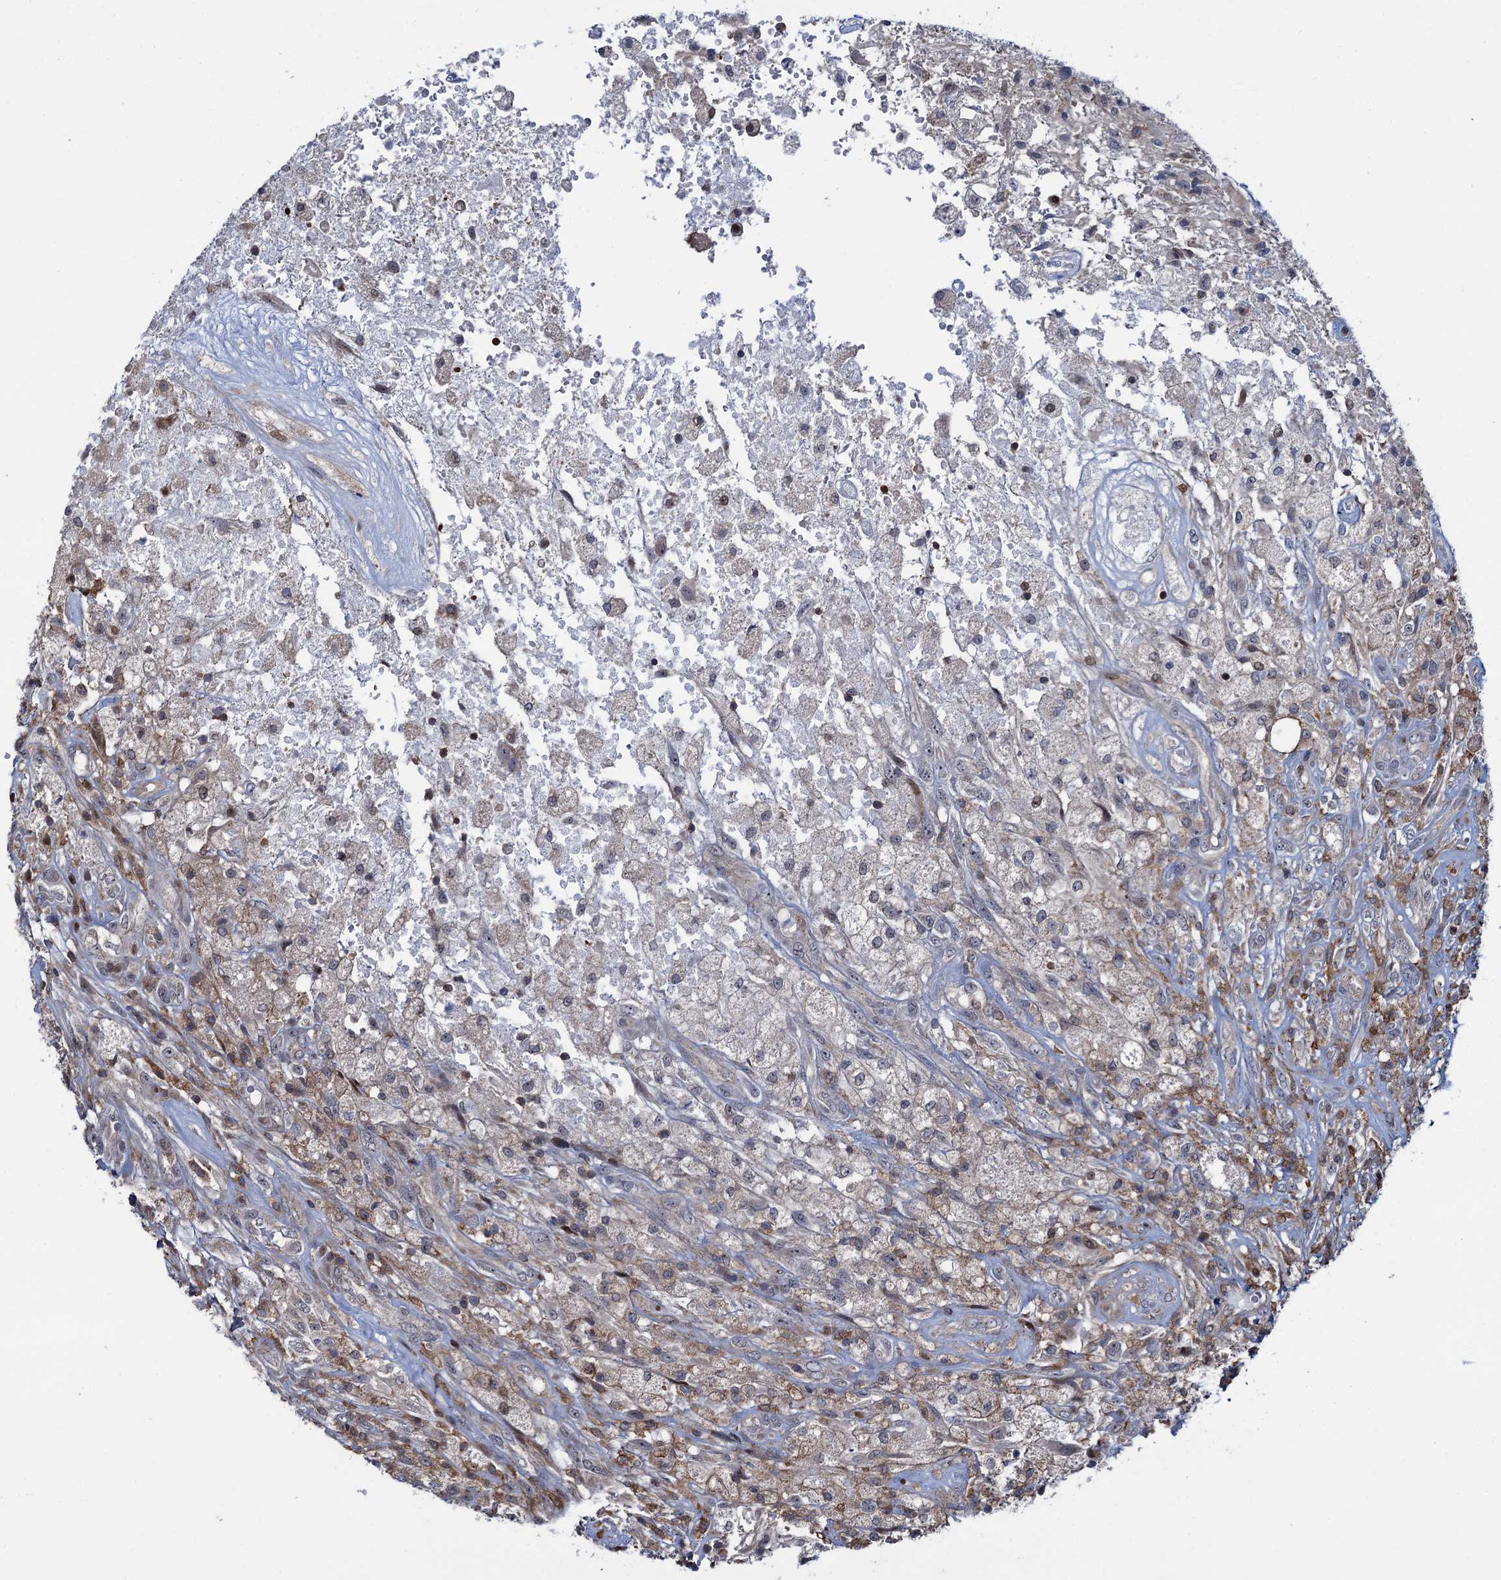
{"staining": {"intensity": "weak", "quantity": "<25%", "location": "cytoplasmic/membranous"}, "tissue": "glioma", "cell_type": "Tumor cells", "image_type": "cancer", "snomed": [{"axis": "morphology", "description": "Glioma, malignant, High grade"}, {"axis": "topography", "description": "Brain"}], "caption": "Protein analysis of malignant glioma (high-grade) shows no significant staining in tumor cells. (DAB (3,3'-diaminobenzidine) immunohistochemistry (IHC) with hematoxylin counter stain).", "gene": "CCDC102A", "patient": {"sex": "male", "age": 56}}